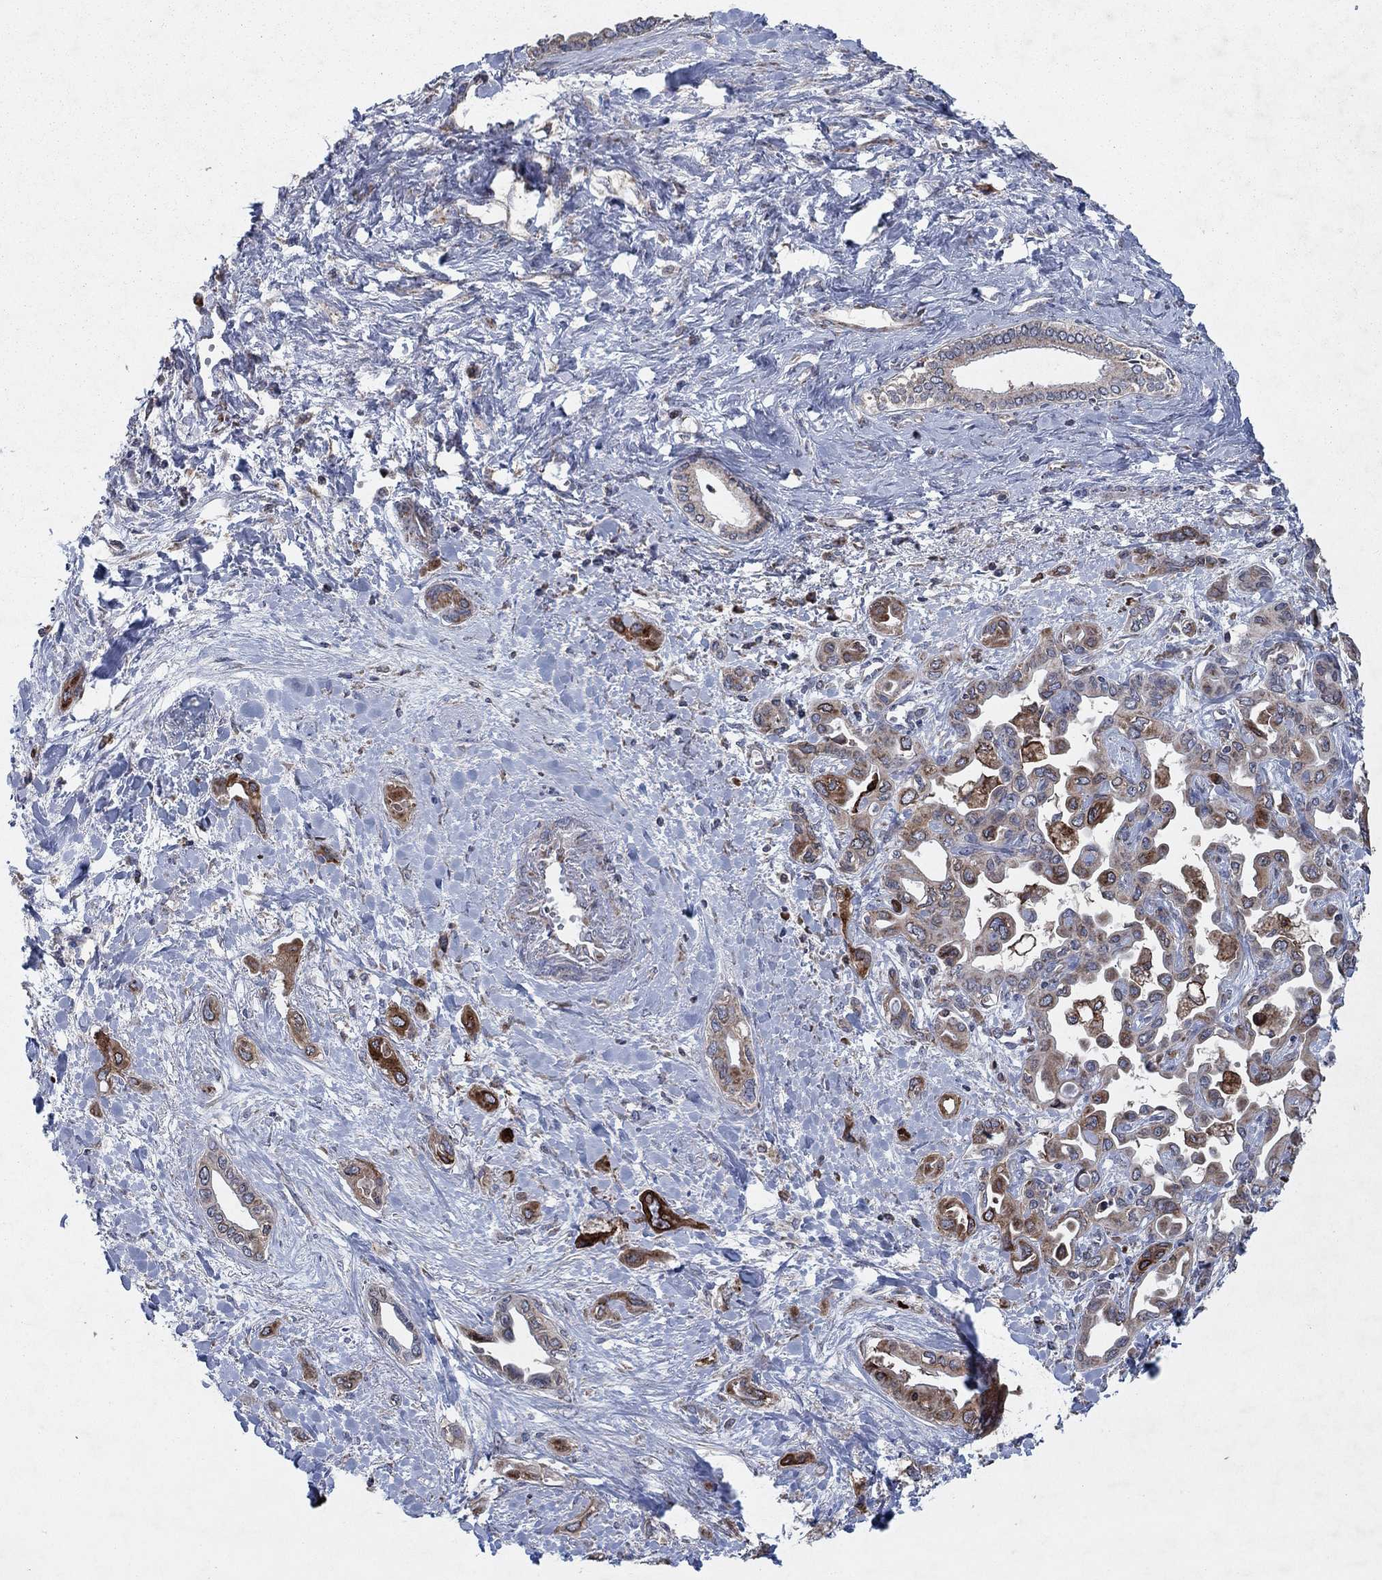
{"staining": {"intensity": "strong", "quantity": "25%-75%", "location": "cytoplasmic/membranous"}, "tissue": "liver cancer", "cell_type": "Tumor cells", "image_type": "cancer", "snomed": [{"axis": "morphology", "description": "Cholangiocarcinoma"}, {"axis": "topography", "description": "Liver"}], "caption": "High-power microscopy captured an immunohistochemistry histopathology image of cholangiocarcinoma (liver), revealing strong cytoplasmic/membranous staining in about 25%-75% of tumor cells. Nuclei are stained in blue.", "gene": "NCEH1", "patient": {"sex": "female", "age": 64}}